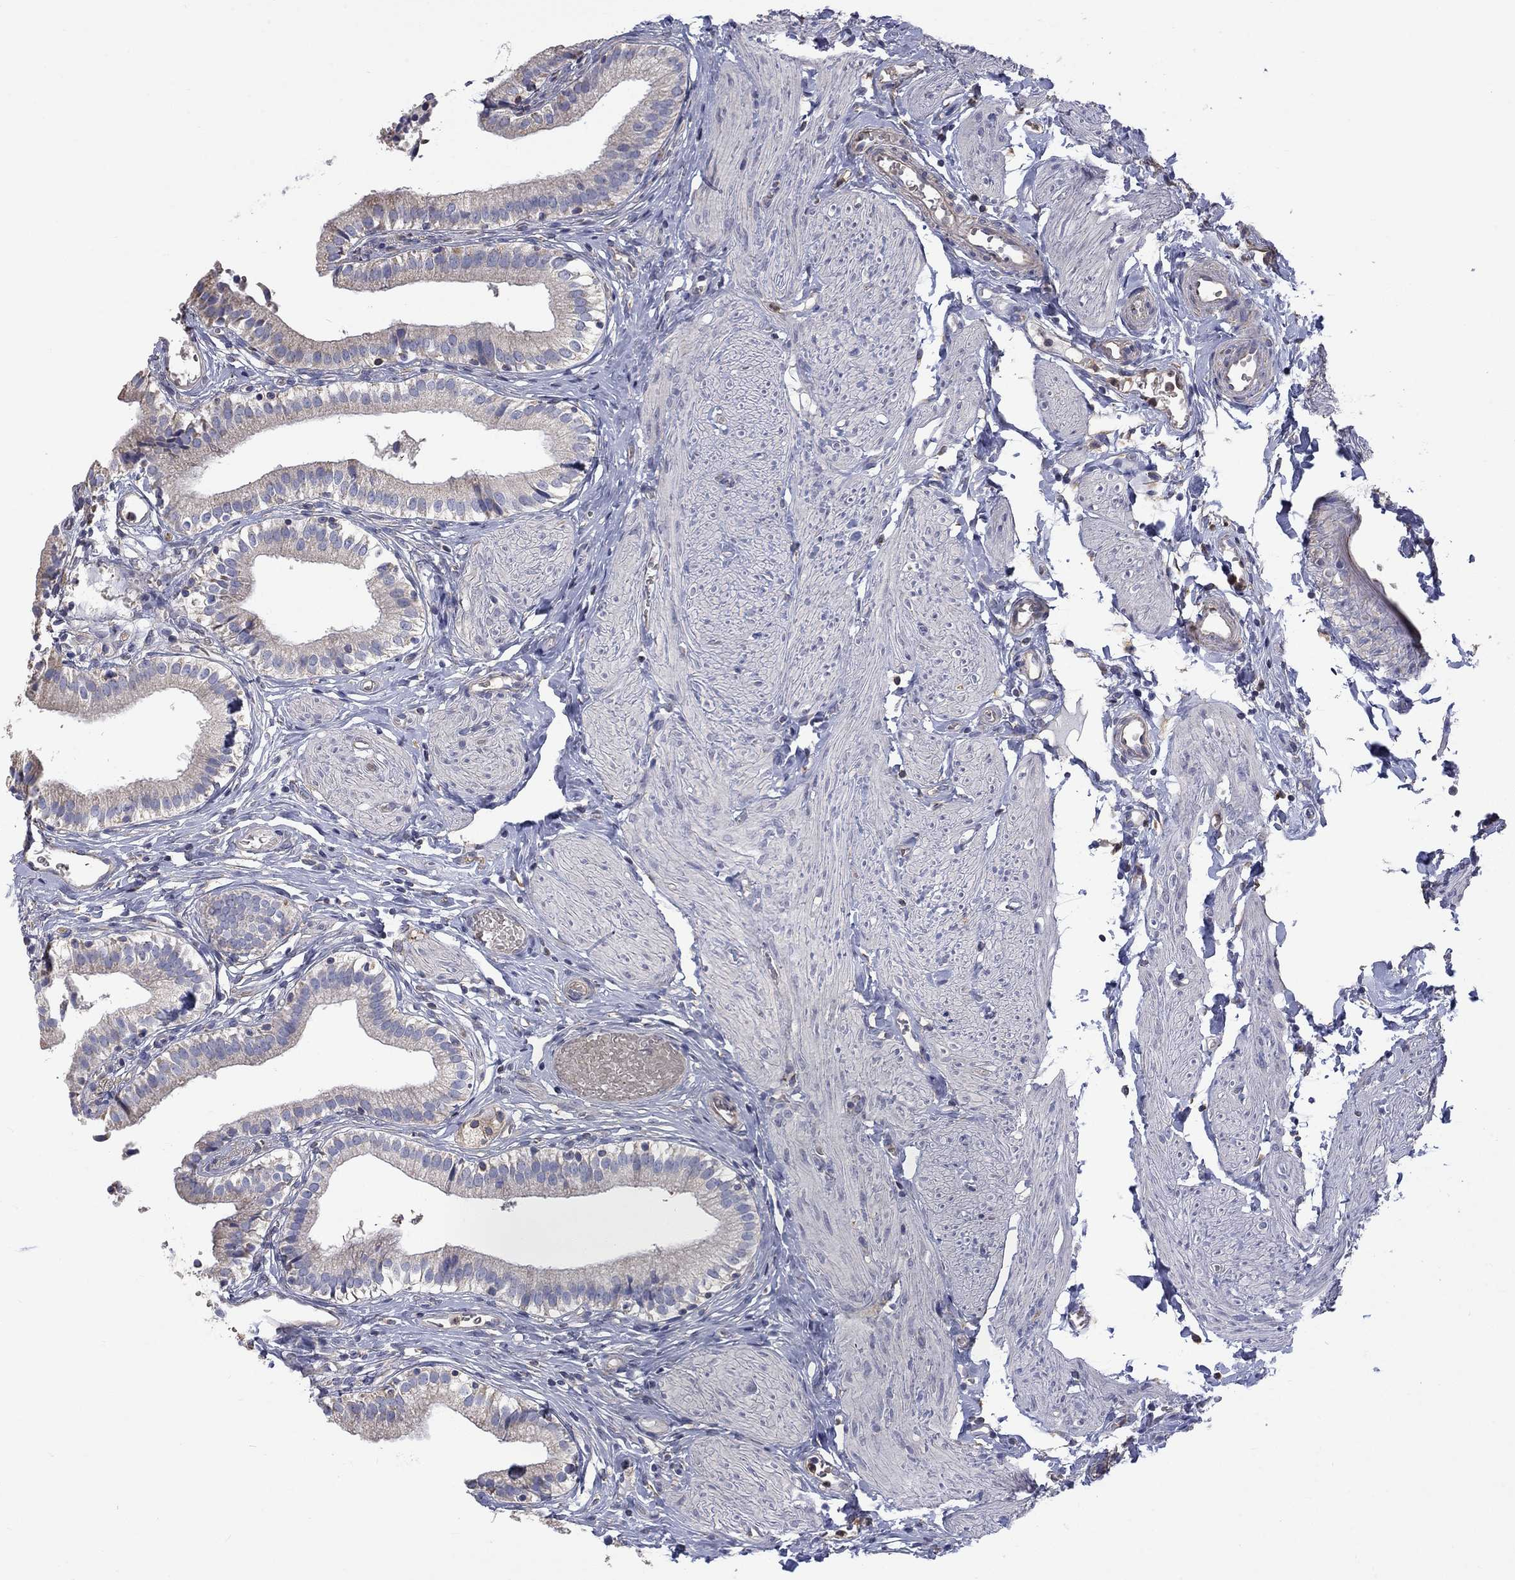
{"staining": {"intensity": "negative", "quantity": "none", "location": "none"}, "tissue": "gallbladder", "cell_type": "Glandular cells", "image_type": "normal", "snomed": [{"axis": "morphology", "description": "Normal tissue, NOS"}, {"axis": "topography", "description": "Gallbladder"}], "caption": "Immunohistochemistry (IHC) of benign human gallbladder shows no positivity in glandular cells.", "gene": "CAMKK2", "patient": {"sex": "female", "age": 47}}